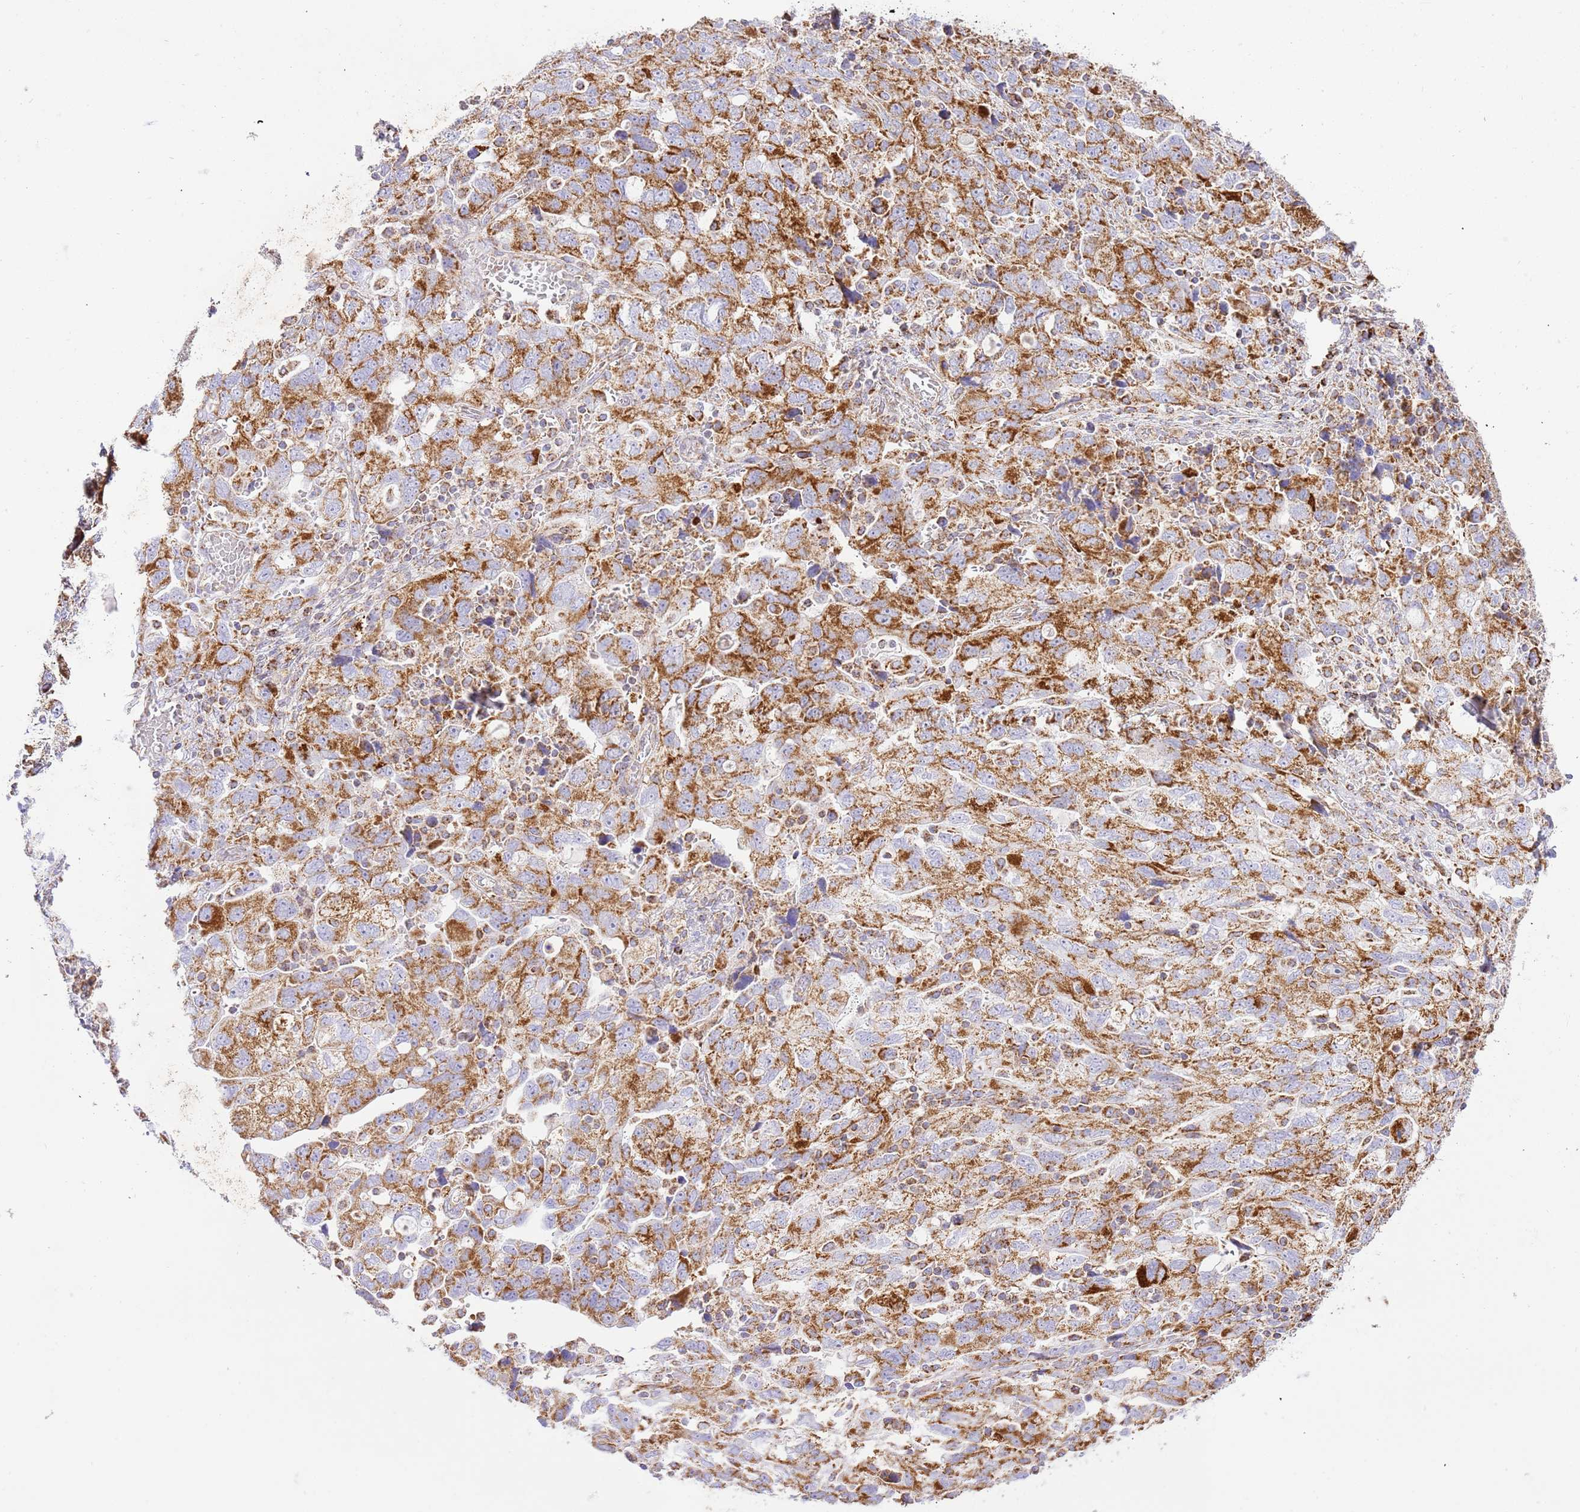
{"staining": {"intensity": "moderate", "quantity": ">75%", "location": "cytoplasmic/membranous"}, "tissue": "ovarian cancer", "cell_type": "Tumor cells", "image_type": "cancer", "snomed": [{"axis": "morphology", "description": "Carcinoma, NOS"}, {"axis": "morphology", "description": "Cystadenocarcinoma, serous, NOS"}, {"axis": "topography", "description": "Ovary"}], "caption": "Immunohistochemistry photomicrograph of neoplastic tissue: serous cystadenocarcinoma (ovarian) stained using IHC demonstrates medium levels of moderate protein expression localized specifically in the cytoplasmic/membranous of tumor cells, appearing as a cytoplasmic/membranous brown color.", "gene": "ZBTB39", "patient": {"sex": "female", "age": 69}}